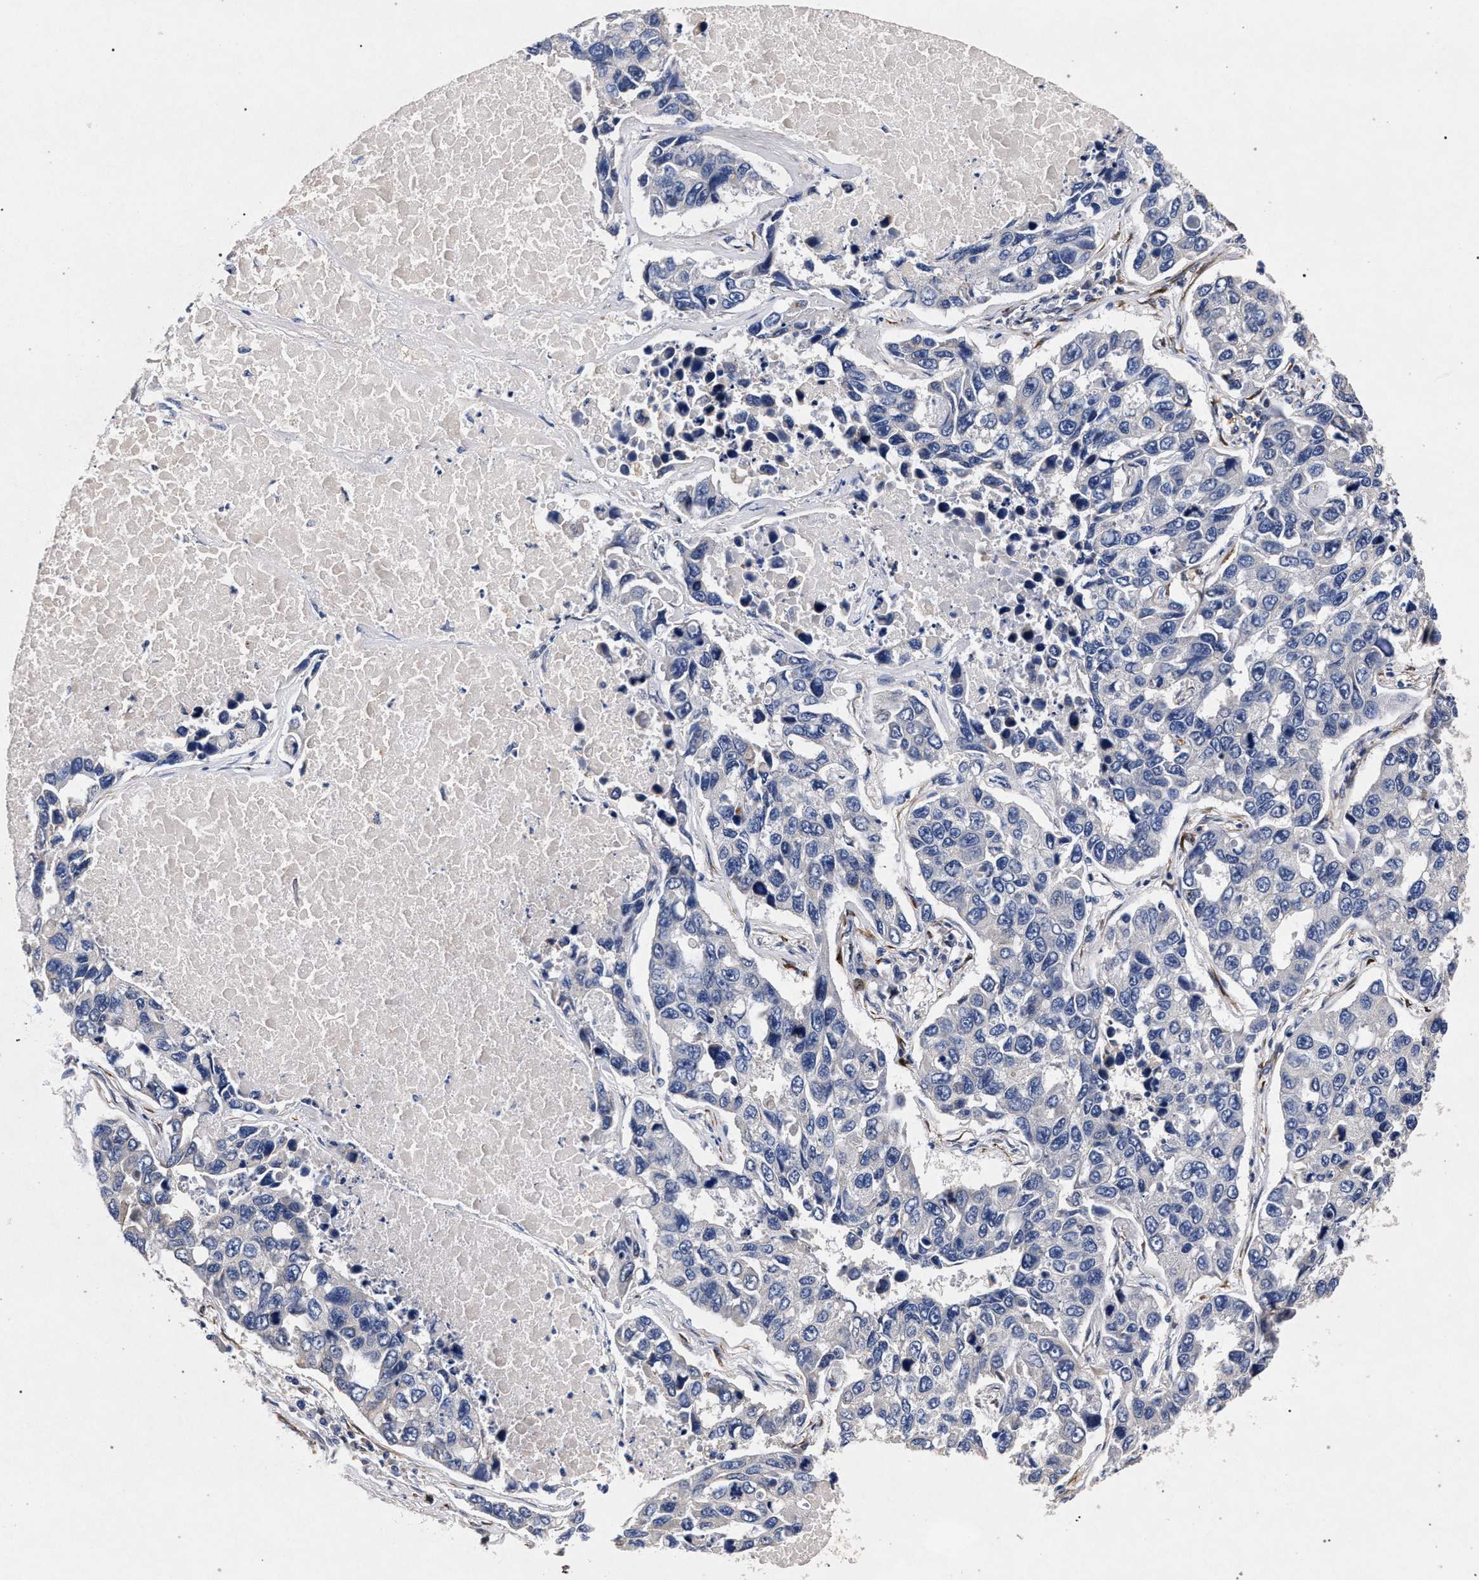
{"staining": {"intensity": "negative", "quantity": "none", "location": "none"}, "tissue": "lung cancer", "cell_type": "Tumor cells", "image_type": "cancer", "snomed": [{"axis": "morphology", "description": "Adenocarcinoma, NOS"}, {"axis": "topography", "description": "Lung"}], "caption": "The micrograph demonstrates no significant expression in tumor cells of lung cancer (adenocarcinoma). (DAB (3,3'-diaminobenzidine) immunohistochemistry (IHC), high magnification).", "gene": "NEK7", "patient": {"sex": "male", "age": 64}}